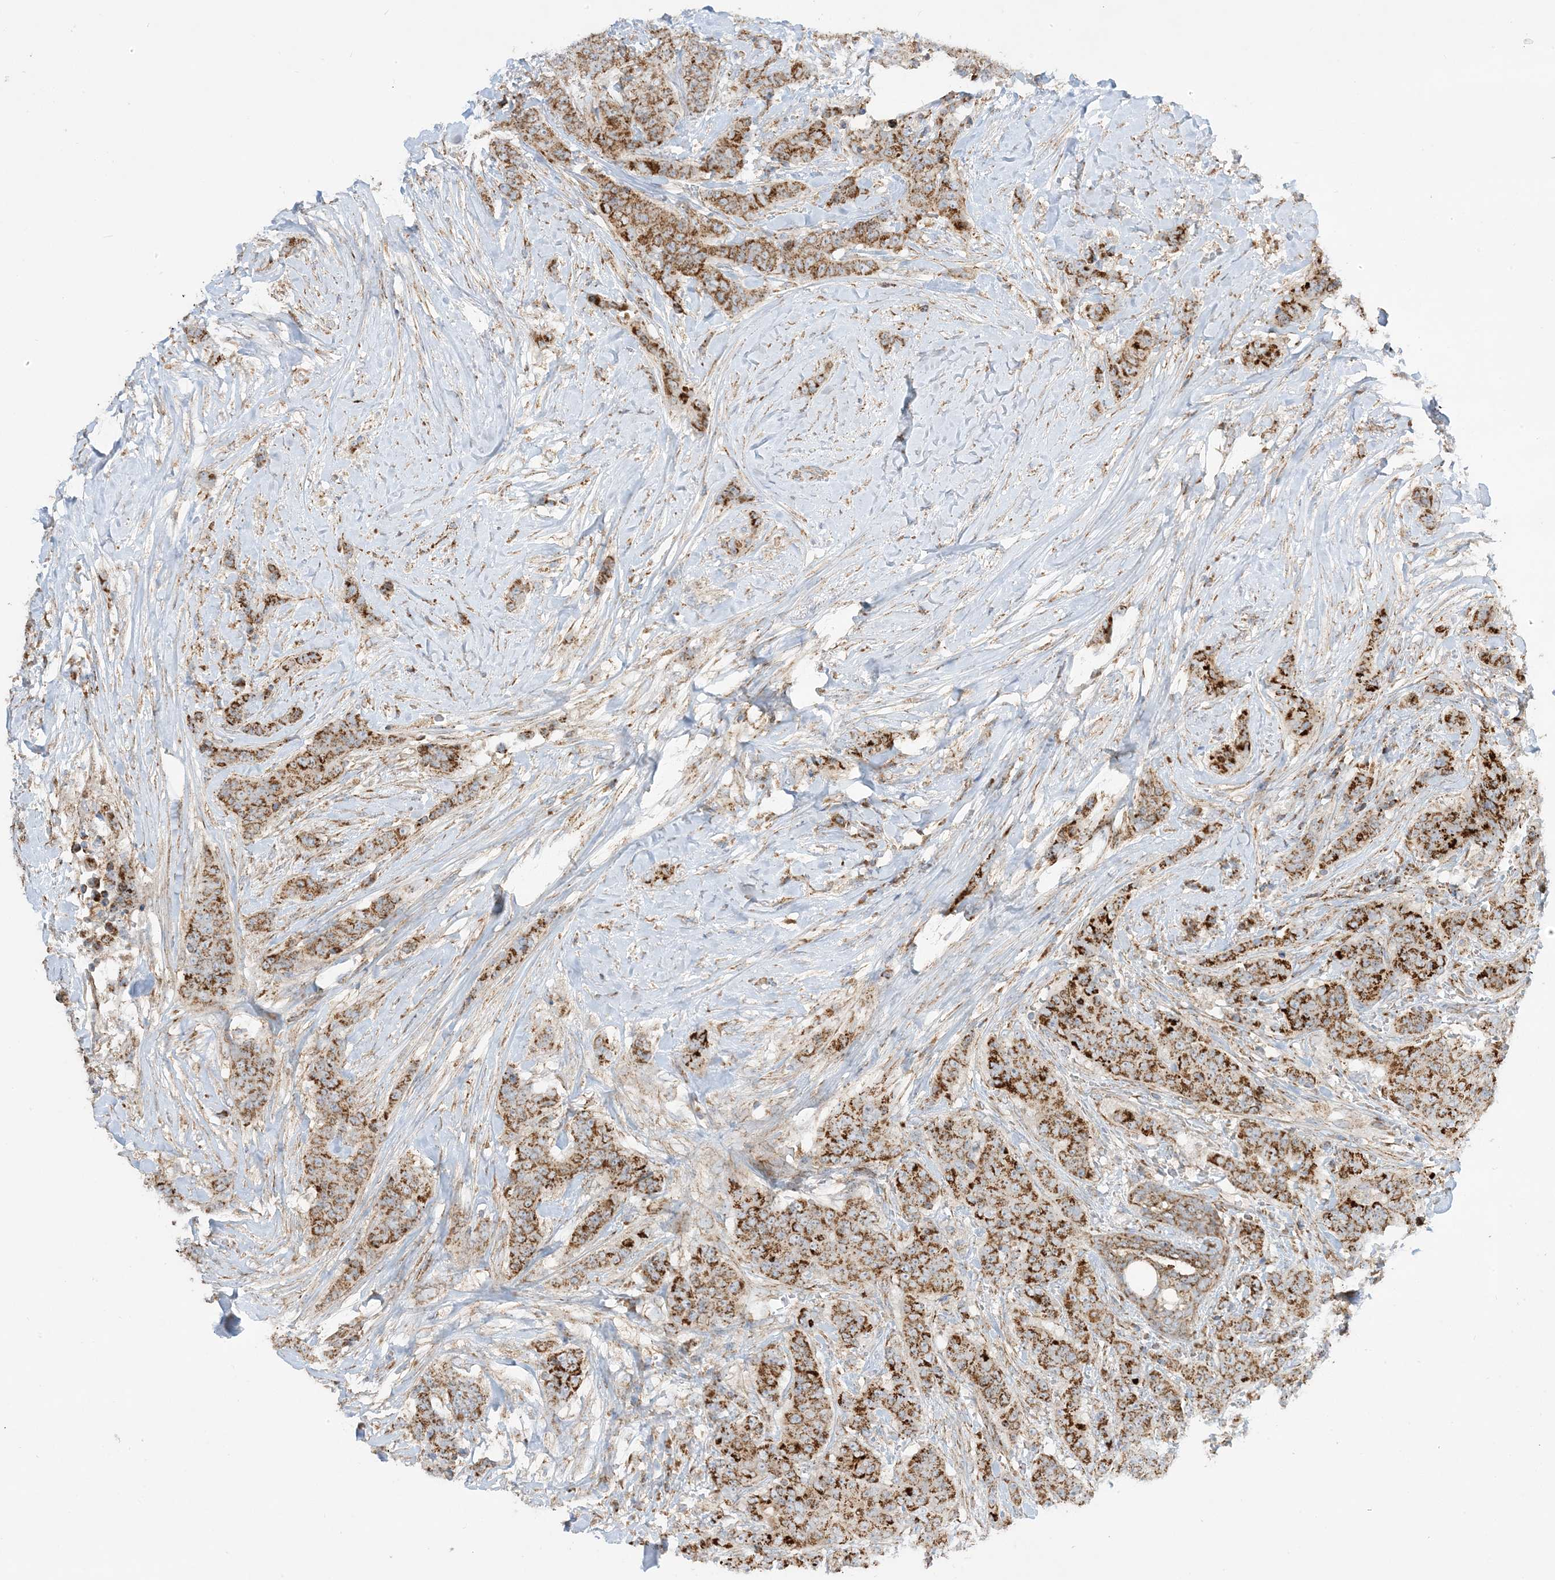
{"staining": {"intensity": "strong", "quantity": ">75%", "location": "cytoplasmic/membranous"}, "tissue": "breast cancer", "cell_type": "Tumor cells", "image_type": "cancer", "snomed": [{"axis": "morphology", "description": "Duct carcinoma"}, {"axis": "topography", "description": "Breast"}], "caption": "The histopathology image shows a brown stain indicating the presence of a protein in the cytoplasmic/membranous of tumor cells in breast intraductal carcinoma. Nuclei are stained in blue.", "gene": "NDUFAF3", "patient": {"sex": "female", "age": 40}}